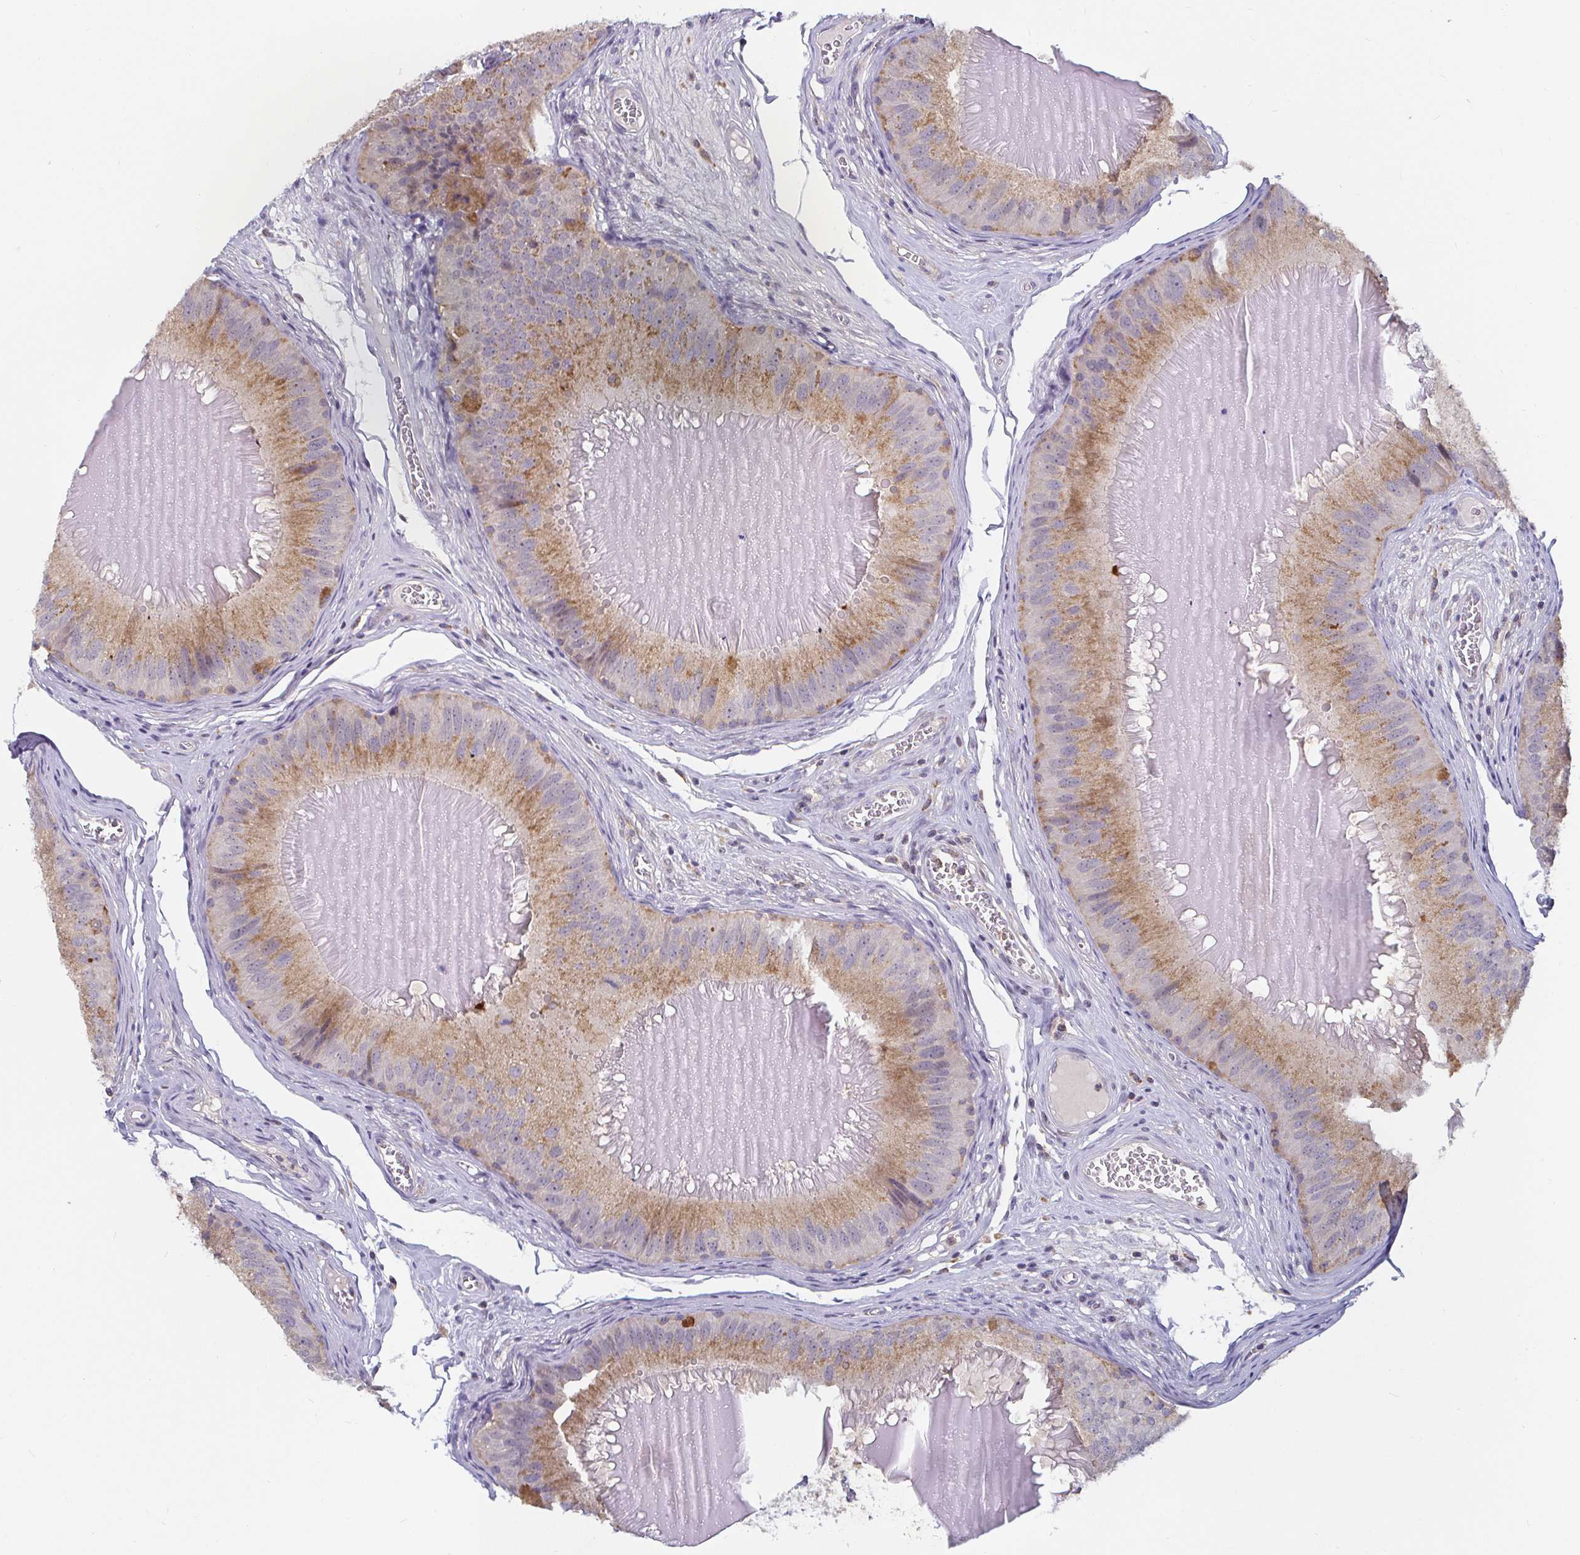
{"staining": {"intensity": "moderate", "quantity": "25%-75%", "location": "cytoplasmic/membranous"}, "tissue": "epididymis", "cell_type": "Glandular cells", "image_type": "normal", "snomed": [{"axis": "morphology", "description": "Normal tissue, NOS"}, {"axis": "topography", "description": "Epididymis, spermatic cord, NOS"}], "caption": "Moderate cytoplasmic/membranous expression is appreciated in about 25%-75% of glandular cells in normal epididymis. (Brightfield microscopy of DAB IHC at high magnification).", "gene": "CDH18", "patient": {"sex": "male", "age": 39}}